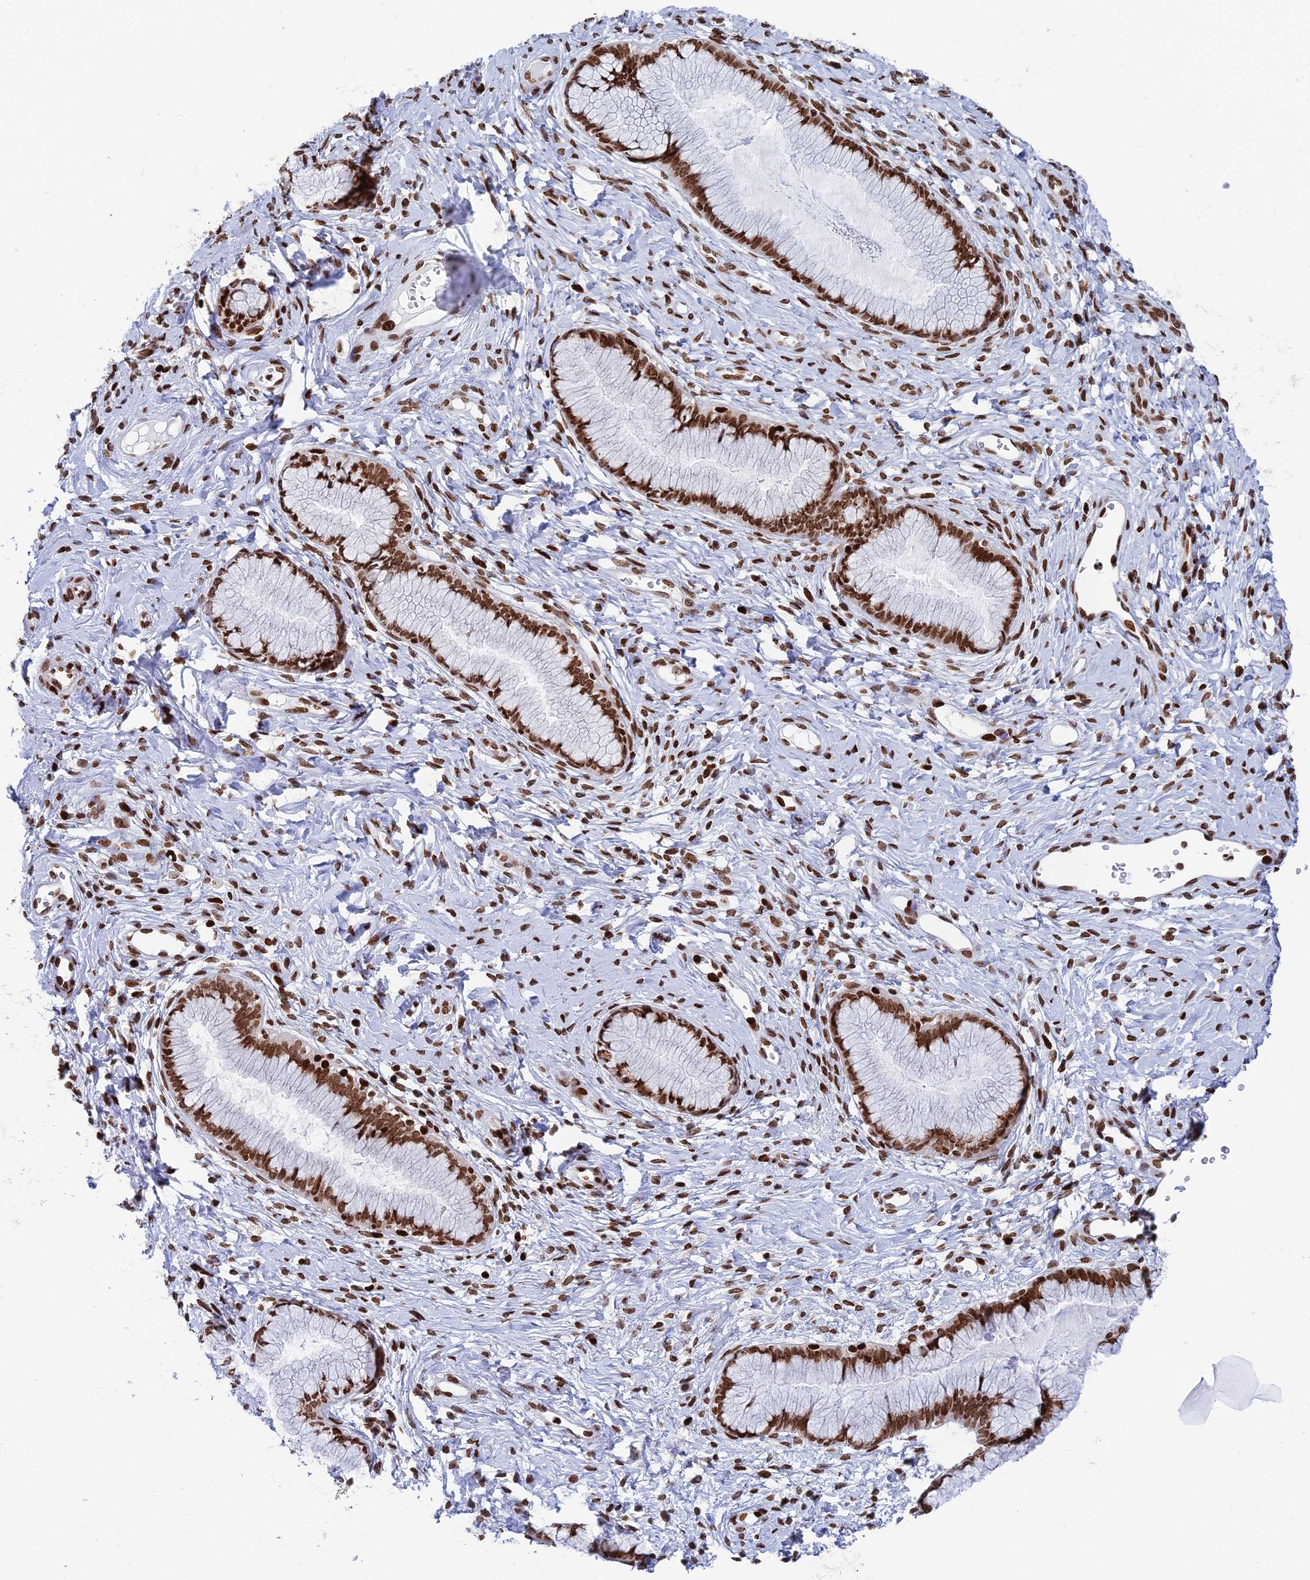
{"staining": {"intensity": "strong", "quantity": ">75%", "location": "nuclear"}, "tissue": "cervix", "cell_type": "Glandular cells", "image_type": "normal", "snomed": [{"axis": "morphology", "description": "Normal tissue, NOS"}, {"axis": "topography", "description": "Cervix"}], "caption": "DAB immunohistochemical staining of normal human cervix demonstrates strong nuclear protein expression in approximately >75% of glandular cells.", "gene": "RPAP1", "patient": {"sex": "female", "age": 42}}